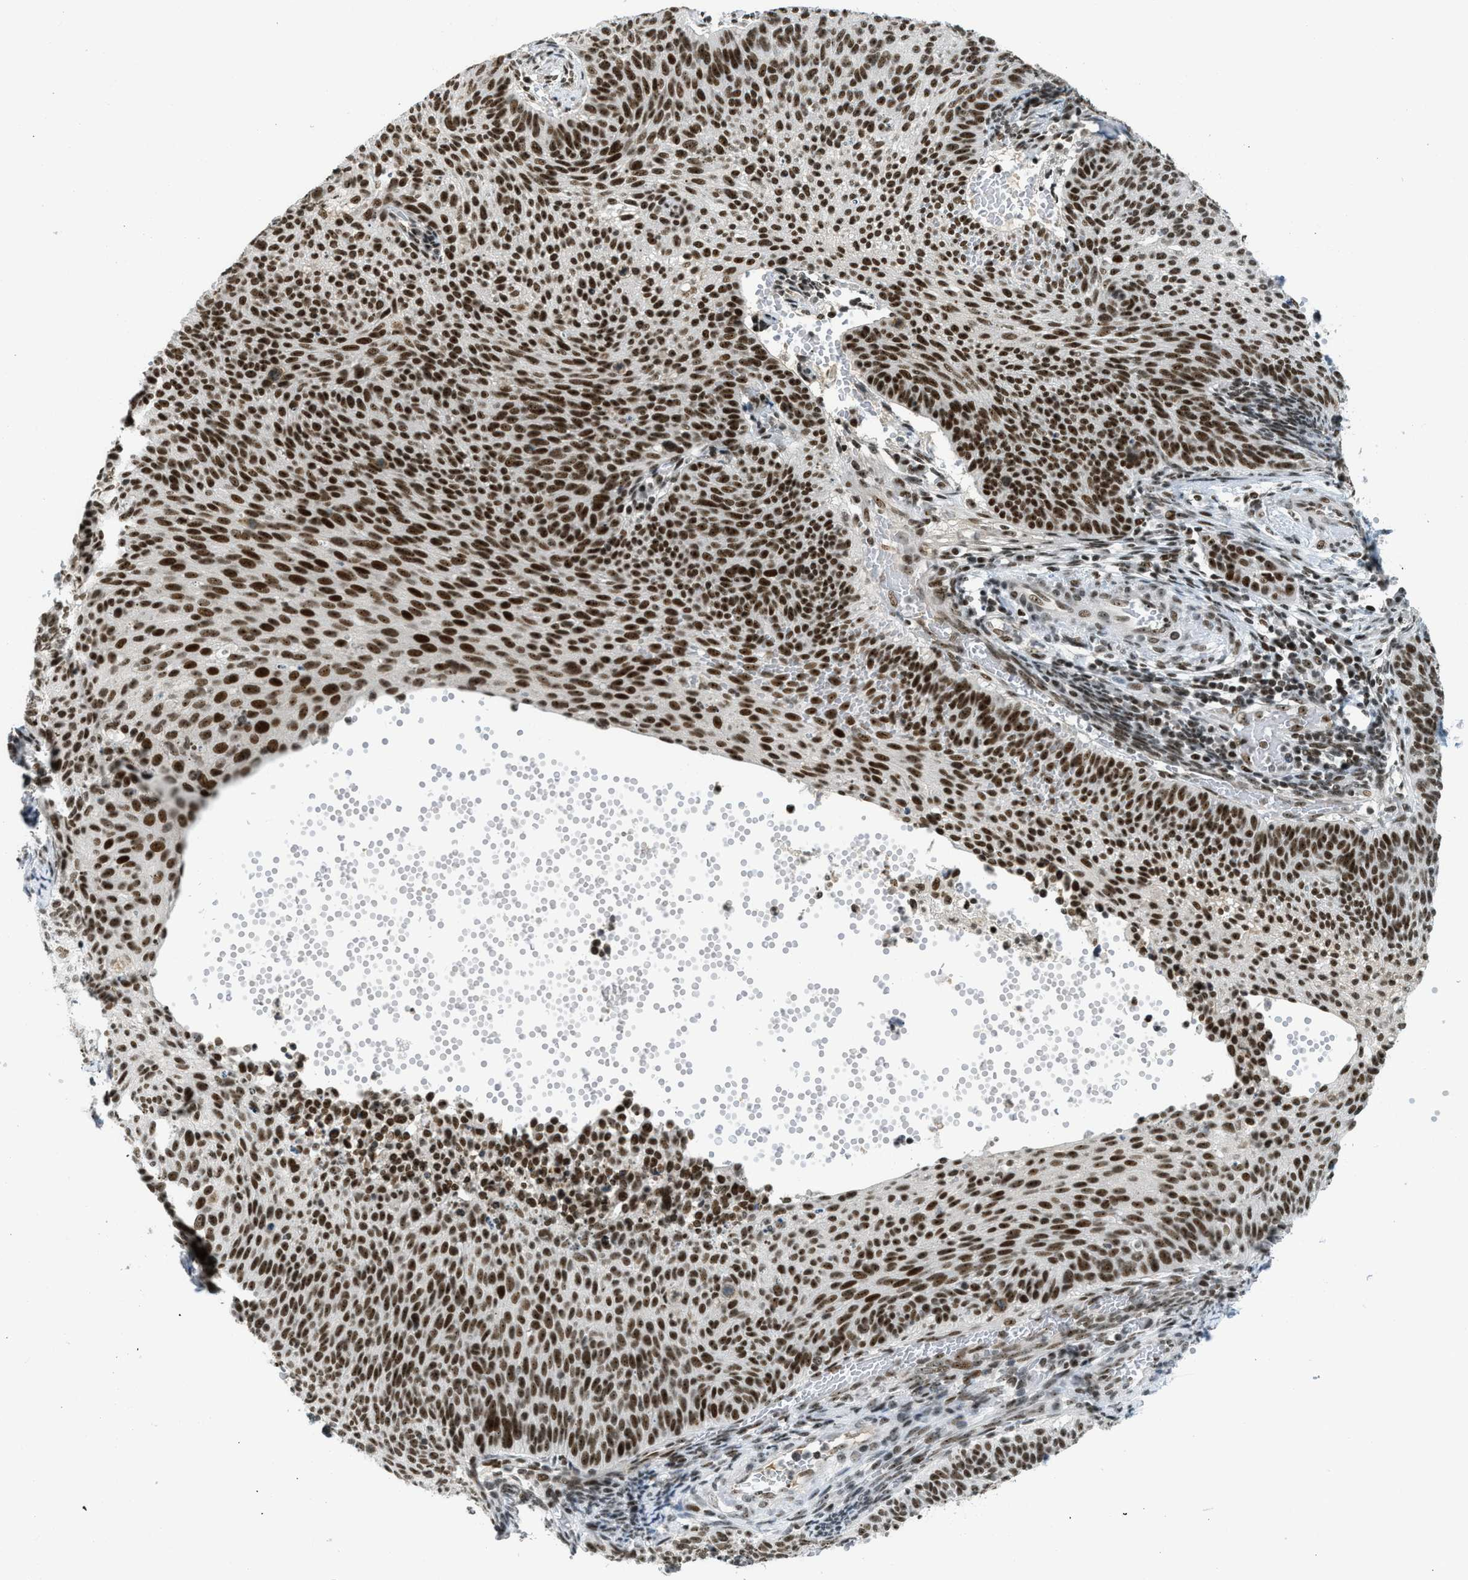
{"staining": {"intensity": "strong", "quantity": ">75%", "location": "nuclear"}, "tissue": "cervical cancer", "cell_type": "Tumor cells", "image_type": "cancer", "snomed": [{"axis": "morphology", "description": "Squamous cell carcinoma, NOS"}, {"axis": "topography", "description": "Cervix"}], "caption": "Protein staining shows strong nuclear staining in about >75% of tumor cells in cervical cancer (squamous cell carcinoma). The staining is performed using DAB brown chromogen to label protein expression. The nuclei are counter-stained blue using hematoxylin.", "gene": "URB1", "patient": {"sex": "female", "age": 70}}